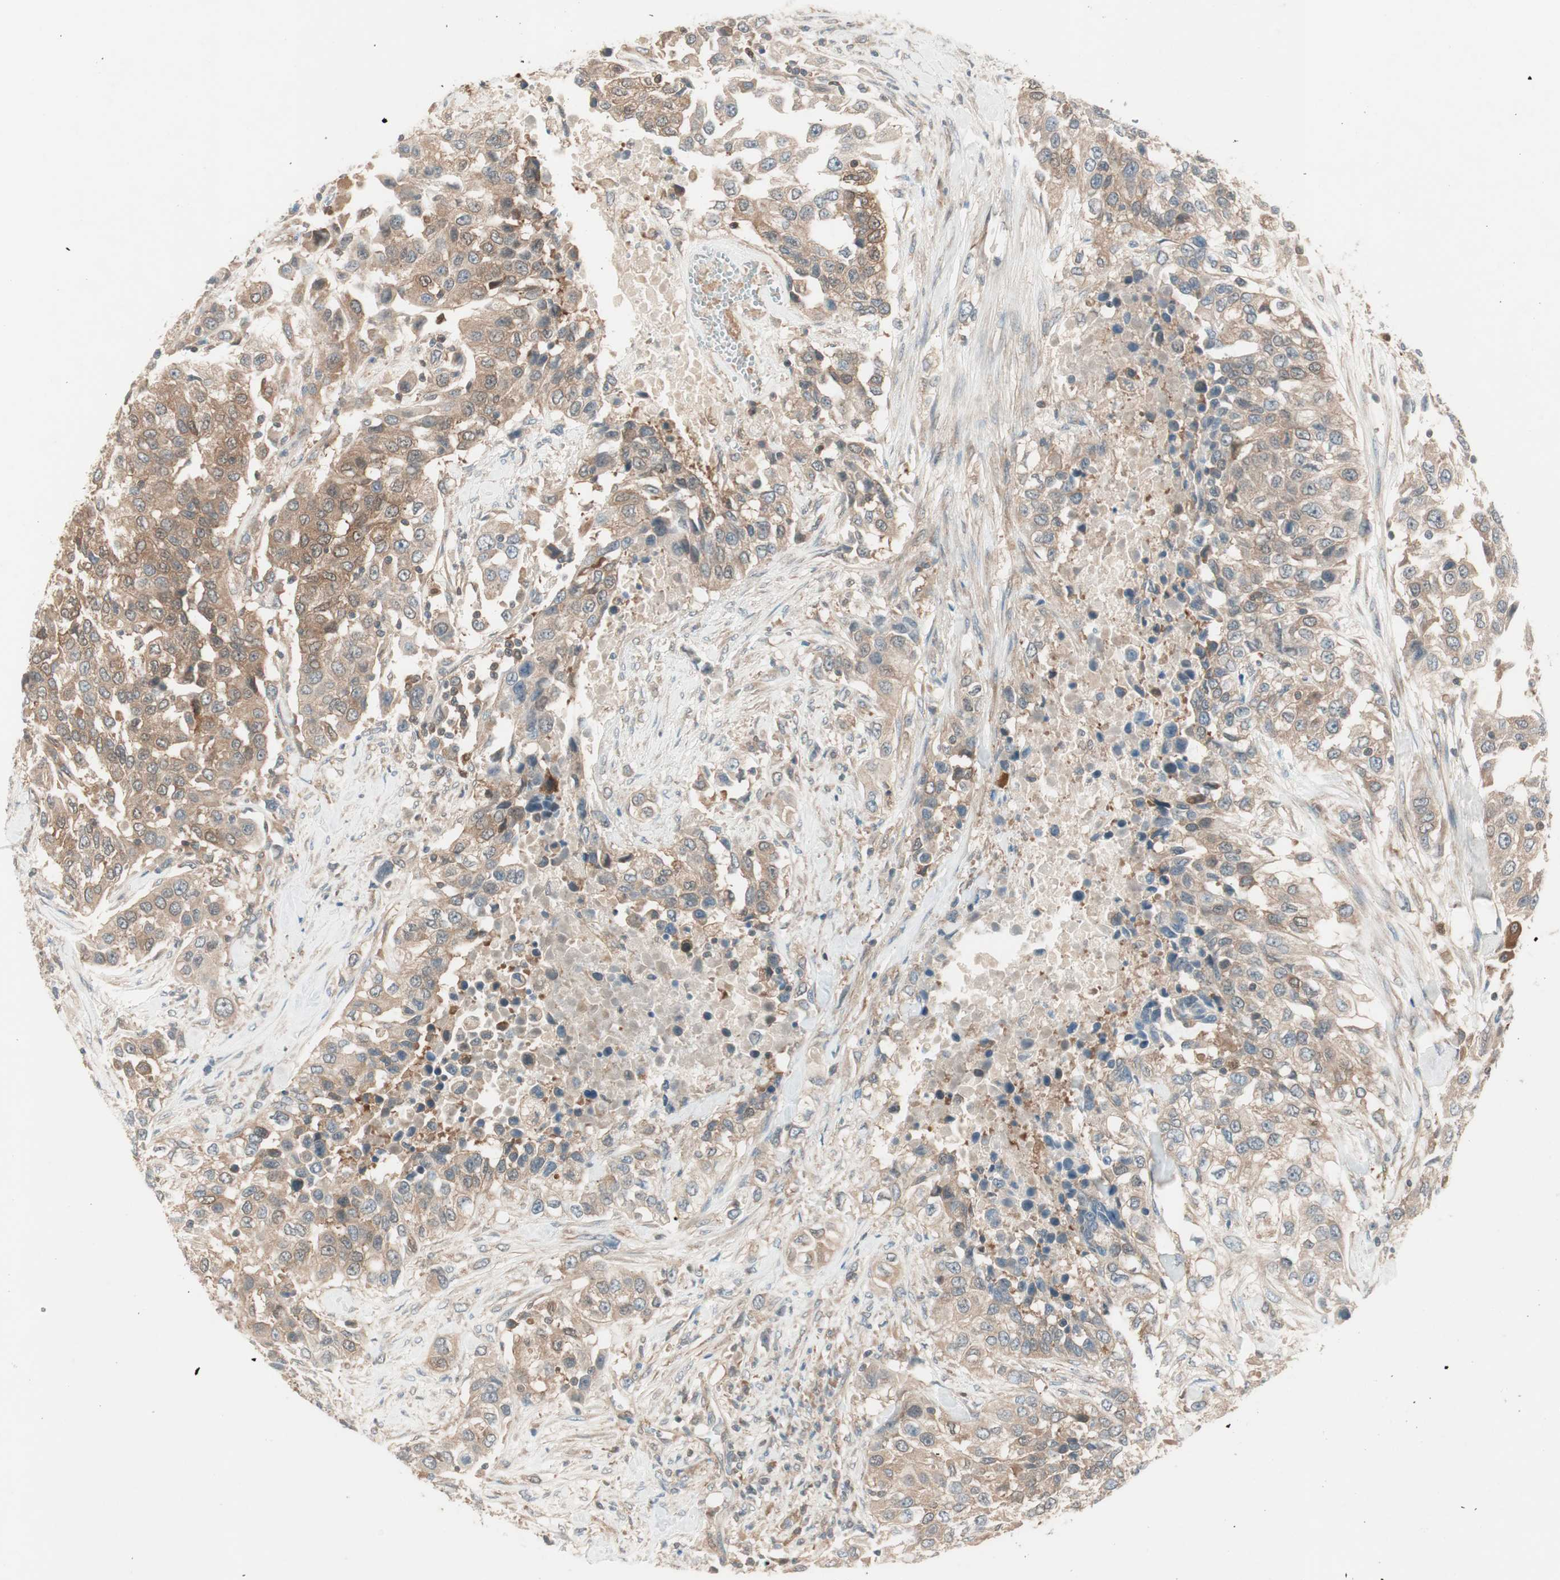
{"staining": {"intensity": "moderate", "quantity": ">75%", "location": "cytoplasmic/membranous"}, "tissue": "urothelial cancer", "cell_type": "Tumor cells", "image_type": "cancer", "snomed": [{"axis": "morphology", "description": "Urothelial carcinoma, High grade"}, {"axis": "topography", "description": "Urinary bladder"}], "caption": "Protein expression by immunohistochemistry exhibits moderate cytoplasmic/membranous expression in about >75% of tumor cells in high-grade urothelial carcinoma.", "gene": "GALT", "patient": {"sex": "female", "age": 80}}